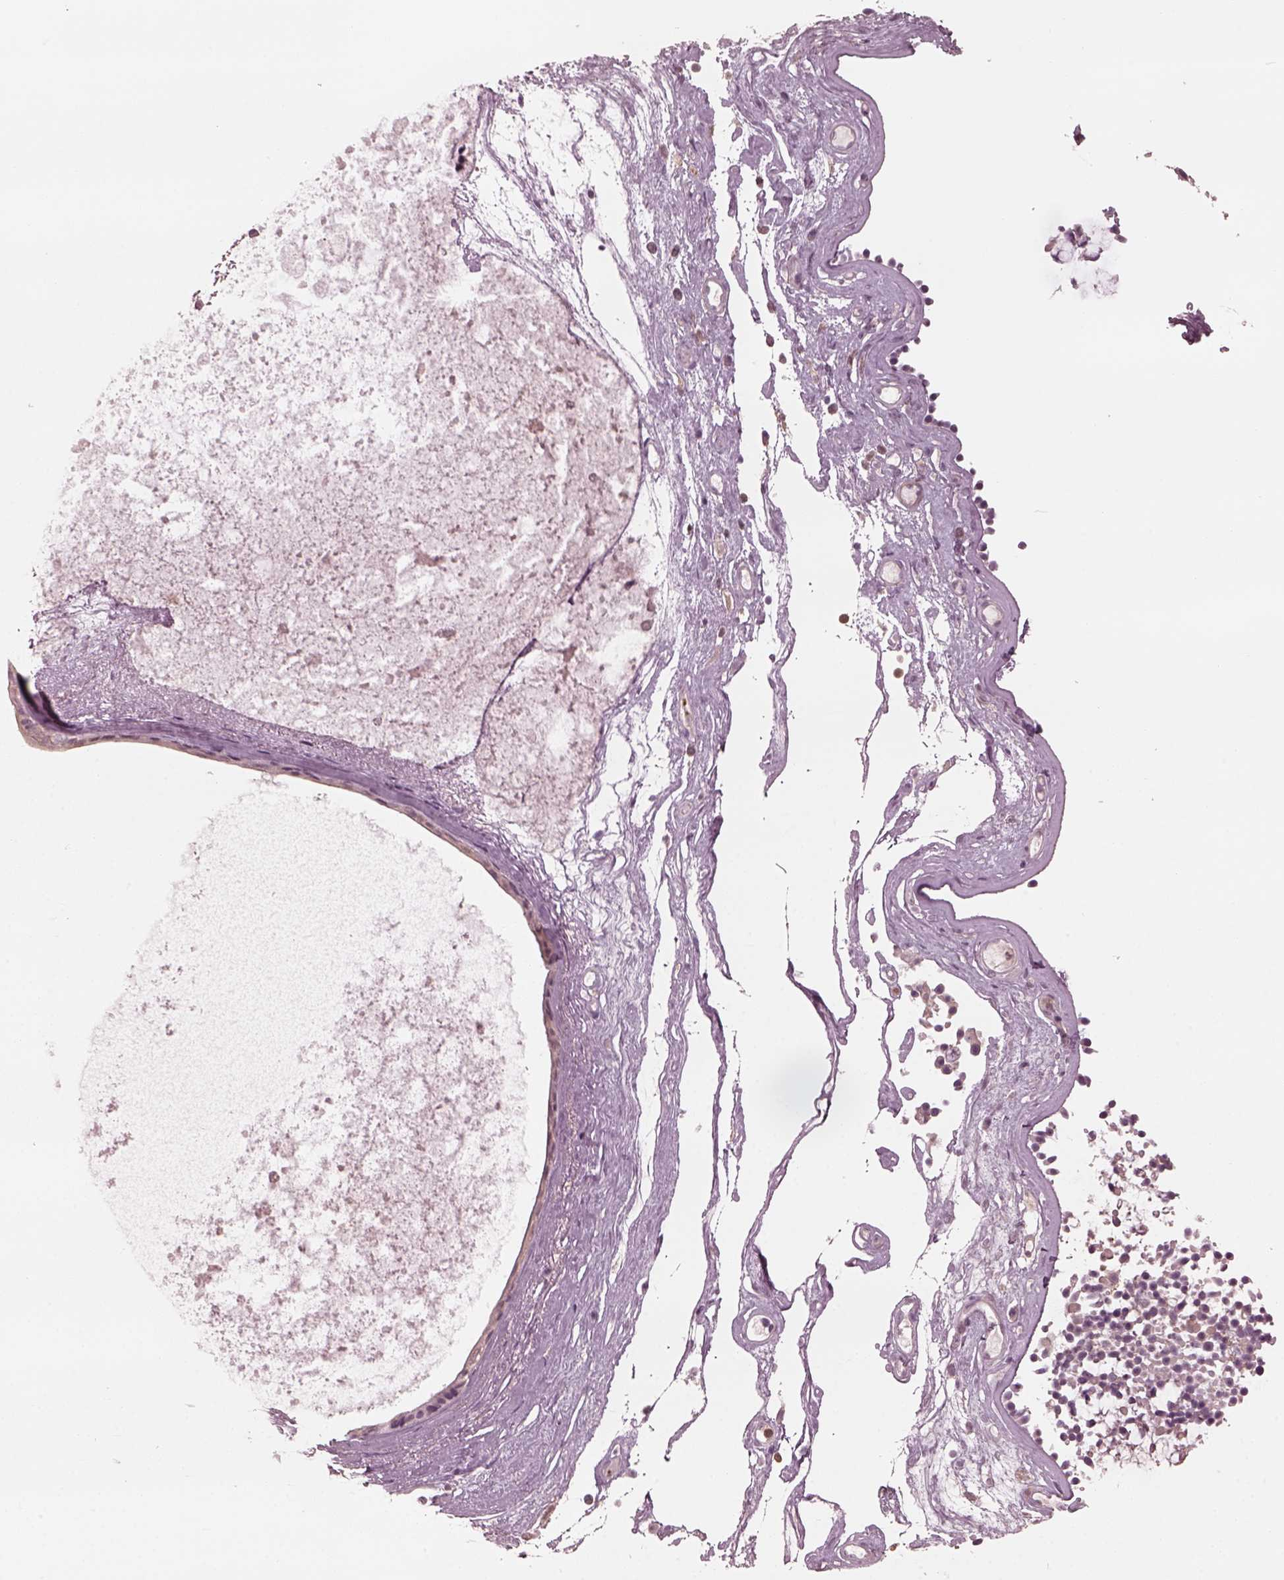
{"staining": {"intensity": "negative", "quantity": "none", "location": "none"}, "tissue": "nasopharynx", "cell_type": "Respiratory epithelial cells", "image_type": "normal", "snomed": [{"axis": "morphology", "description": "Normal tissue, NOS"}, {"axis": "topography", "description": "Nasopharynx"}], "caption": "Immunohistochemistry of normal human nasopharynx shows no positivity in respiratory epithelial cells.", "gene": "PSTPIP2", "patient": {"sex": "female", "age": 85}}